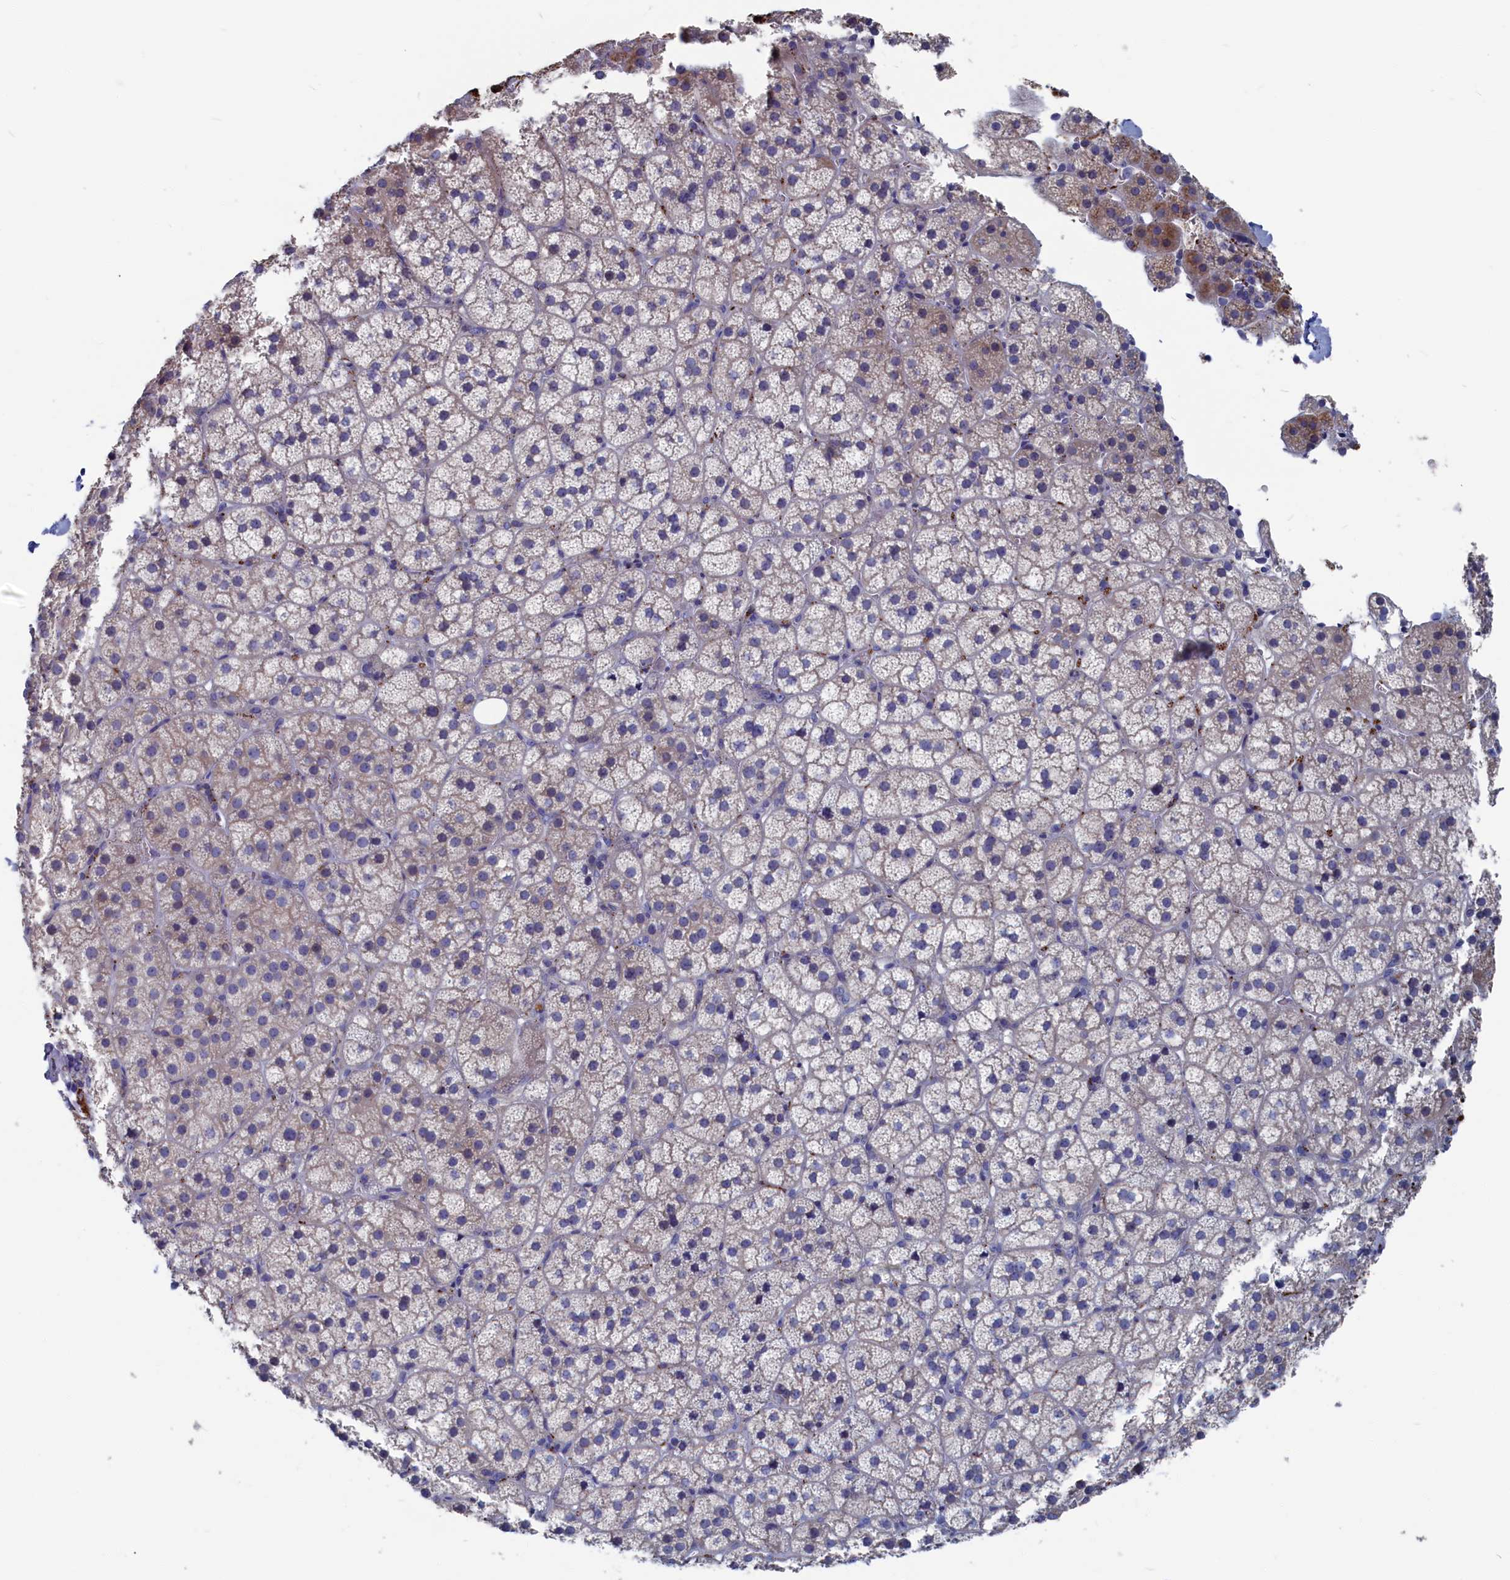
{"staining": {"intensity": "weak", "quantity": "<25%", "location": "cytoplasmic/membranous"}, "tissue": "adrenal gland", "cell_type": "Glandular cells", "image_type": "normal", "snomed": [{"axis": "morphology", "description": "Normal tissue, NOS"}, {"axis": "topography", "description": "Adrenal gland"}], "caption": "Human adrenal gland stained for a protein using immunohistochemistry exhibits no staining in glandular cells.", "gene": "CEND1", "patient": {"sex": "female", "age": 44}}